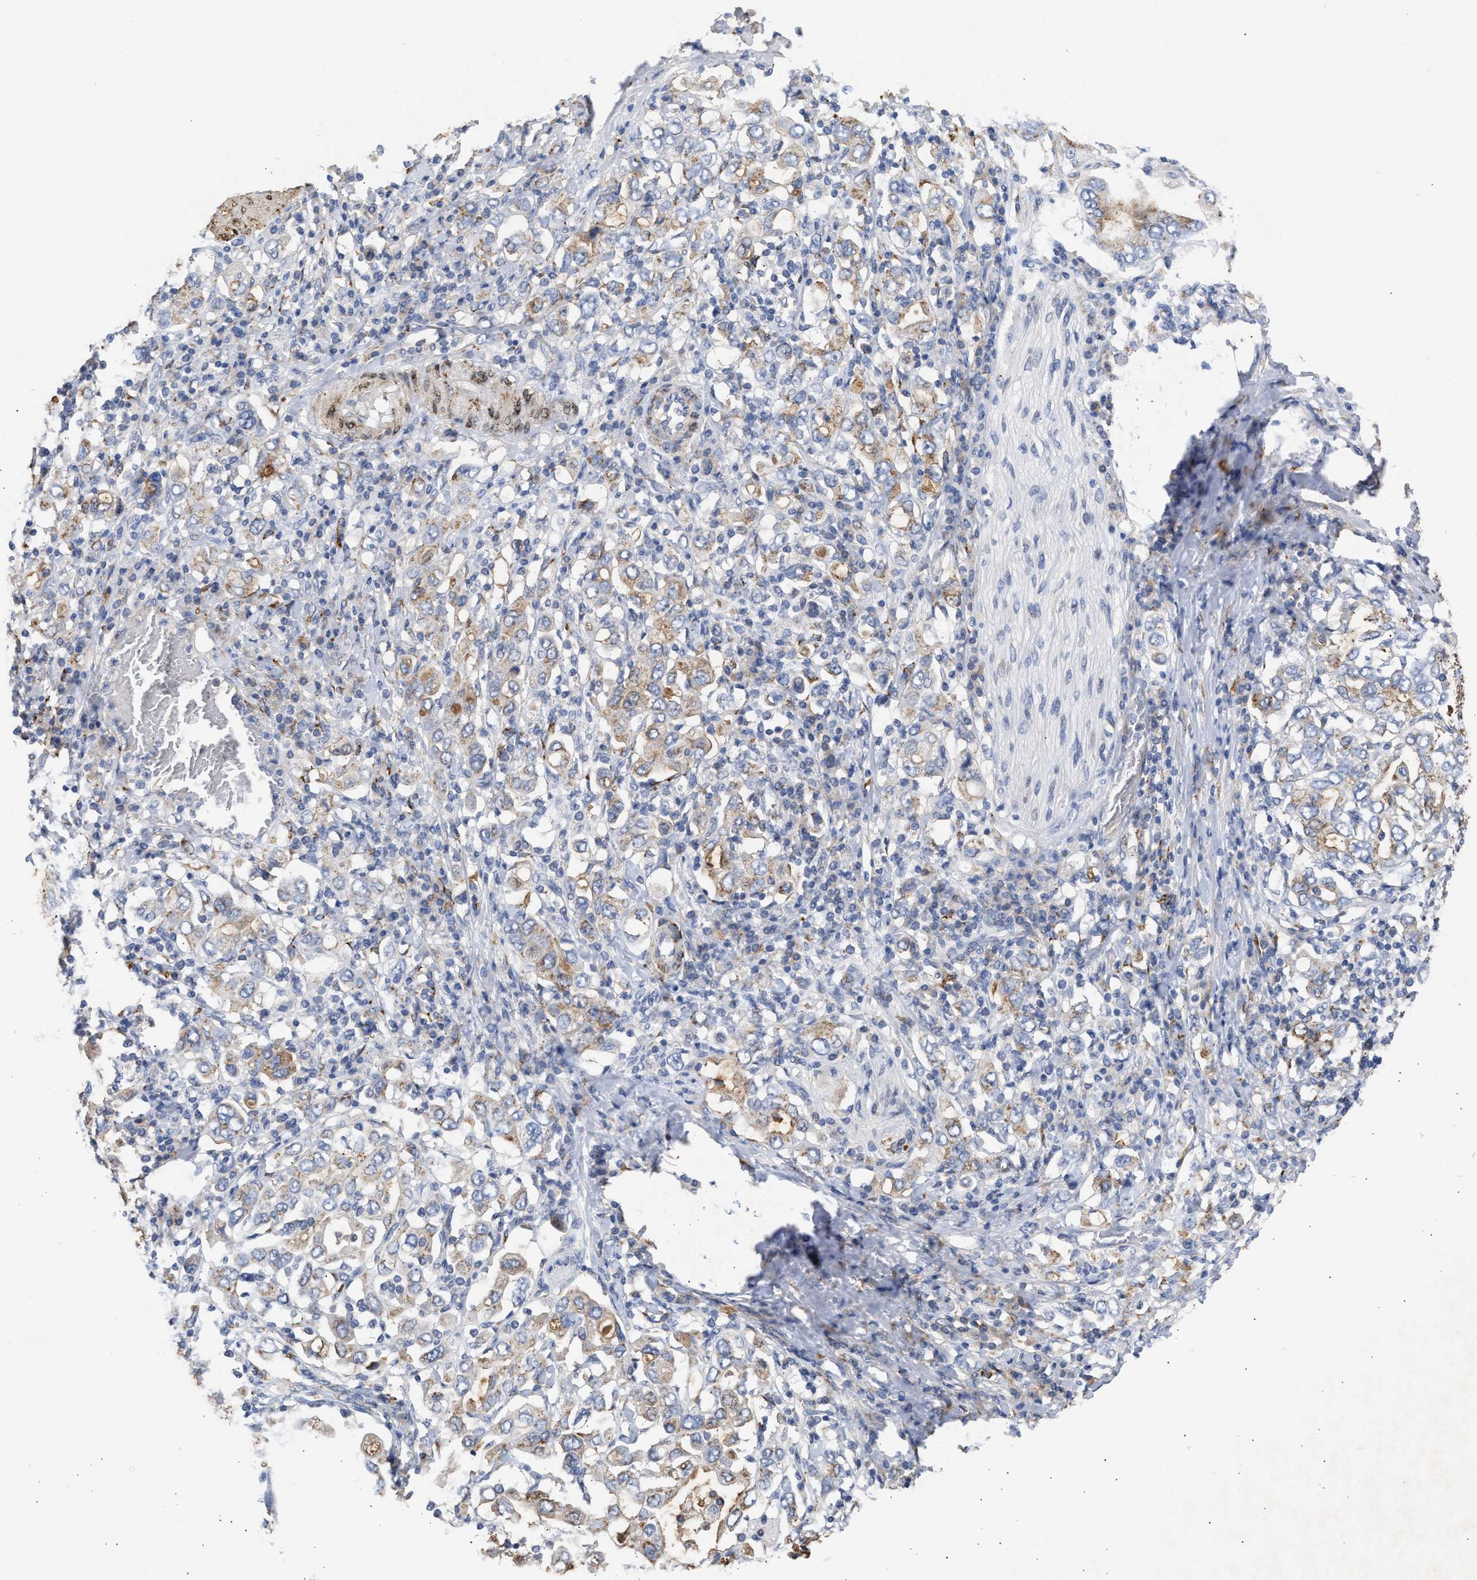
{"staining": {"intensity": "moderate", "quantity": "25%-75%", "location": "cytoplasmic/membranous"}, "tissue": "stomach cancer", "cell_type": "Tumor cells", "image_type": "cancer", "snomed": [{"axis": "morphology", "description": "Adenocarcinoma, NOS"}, {"axis": "topography", "description": "Stomach, upper"}], "caption": "Immunohistochemical staining of human stomach cancer (adenocarcinoma) demonstrates moderate cytoplasmic/membranous protein staining in approximately 25%-75% of tumor cells.", "gene": "SELENOM", "patient": {"sex": "male", "age": 62}}